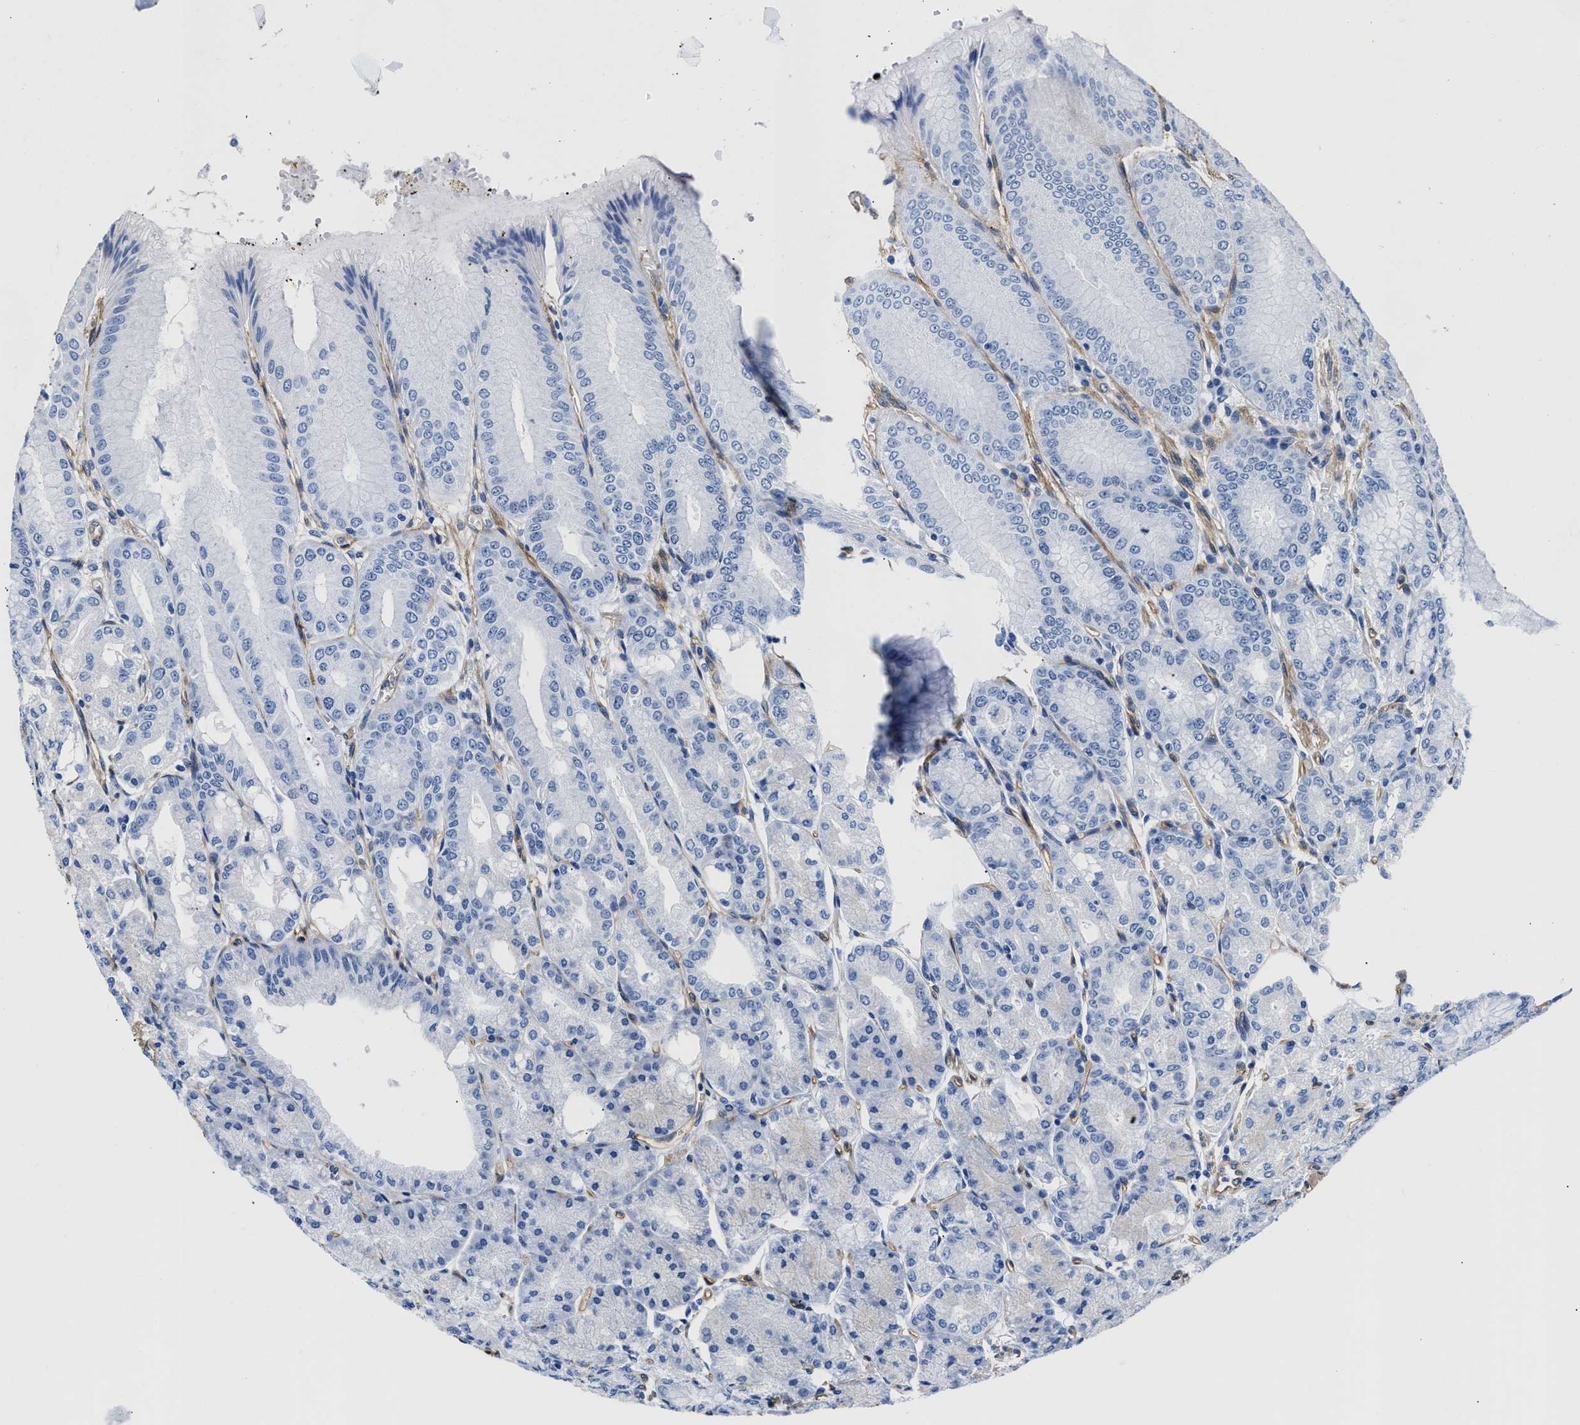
{"staining": {"intensity": "negative", "quantity": "none", "location": "none"}, "tissue": "stomach", "cell_type": "Glandular cells", "image_type": "normal", "snomed": [{"axis": "morphology", "description": "Normal tissue, NOS"}, {"axis": "topography", "description": "Stomach, lower"}], "caption": "A high-resolution micrograph shows immunohistochemistry staining of normal stomach, which exhibits no significant positivity in glandular cells.", "gene": "TRIM29", "patient": {"sex": "male", "age": 71}}